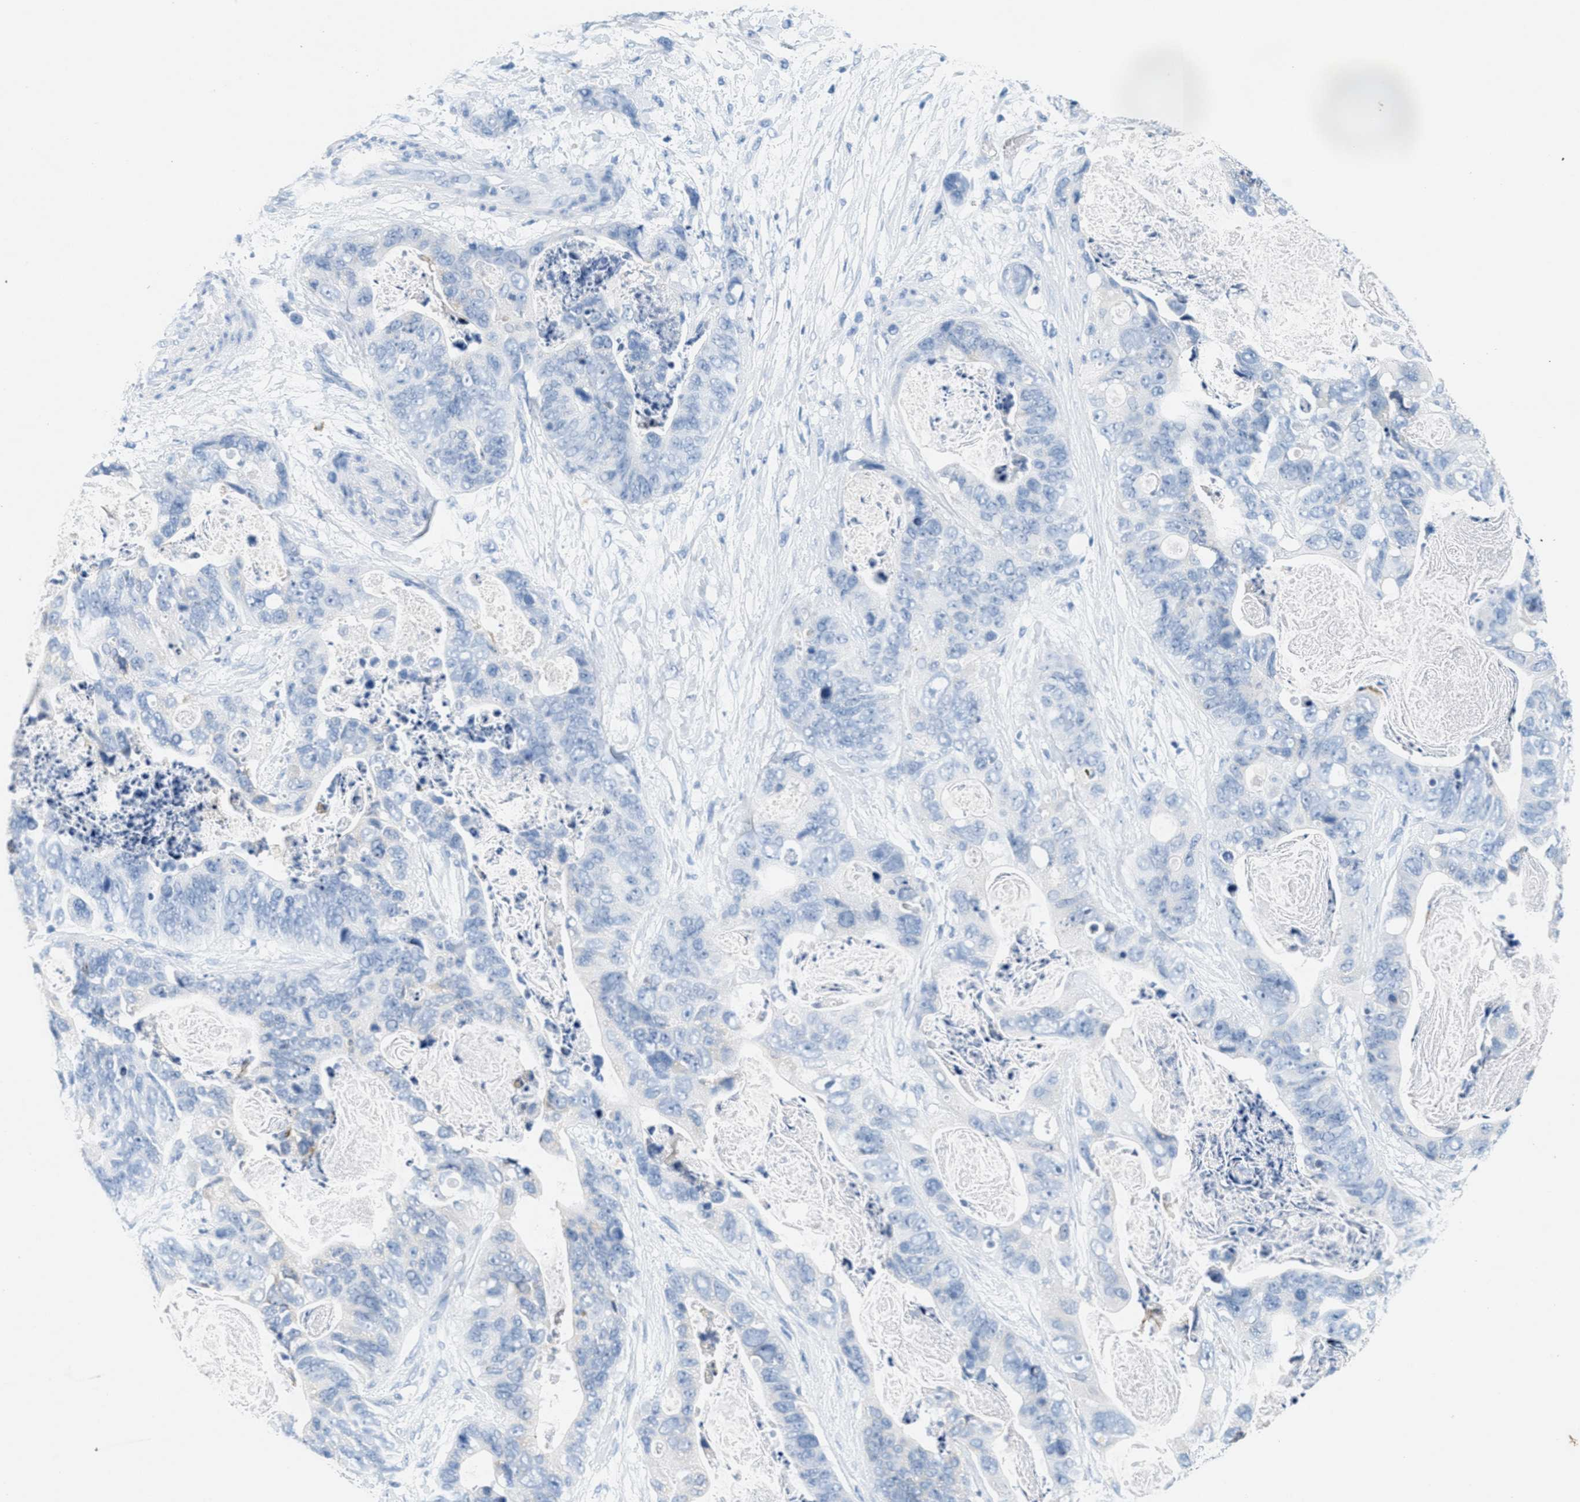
{"staining": {"intensity": "negative", "quantity": "none", "location": "none"}, "tissue": "stomach cancer", "cell_type": "Tumor cells", "image_type": "cancer", "snomed": [{"axis": "morphology", "description": "Adenocarcinoma, NOS"}, {"axis": "topography", "description": "Stomach"}], "caption": "Immunohistochemistry (IHC) photomicrograph of neoplastic tissue: human adenocarcinoma (stomach) stained with DAB reveals no significant protein positivity in tumor cells. (IHC, brightfield microscopy, high magnification).", "gene": "GPM6A", "patient": {"sex": "female", "age": 89}}